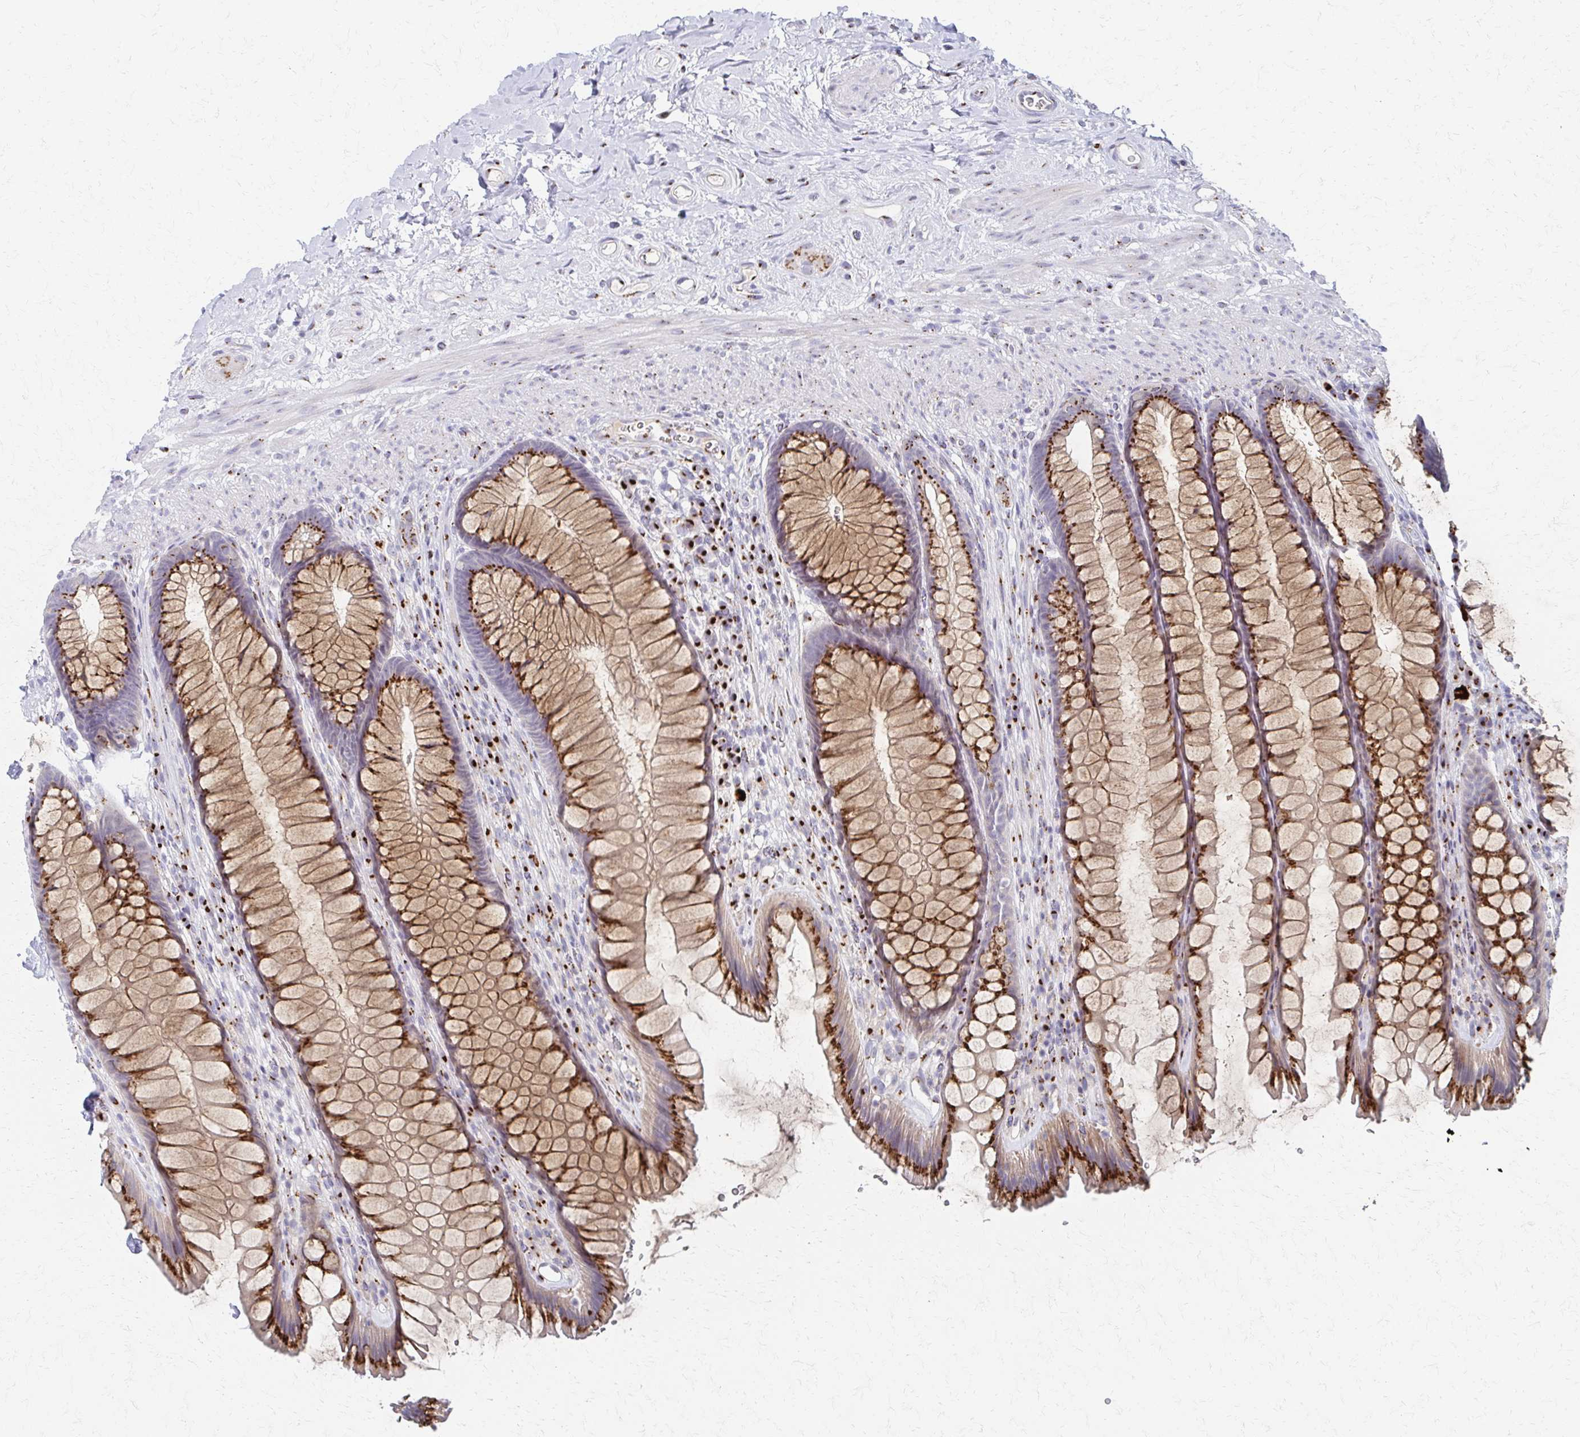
{"staining": {"intensity": "strong", "quantity": ">75%", "location": "cytoplasmic/membranous"}, "tissue": "rectum", "cell_type": "Glandular cells", "image_type": "normal", "snomed": [{"axis": "morphology", "description": "Normal tissue, NOS"}, {"axis": "topography", "description": "Rectum"}], "caption": "Rectum stained for a protein reveals strong cytoplasmic/membranous positivity in glandular cells. Immunohistochemistry stains the protein in brown and the nuclei are stained blue.", "gene": "ENSG00000254692", "patient": {"sex": "male", "age": 53}}